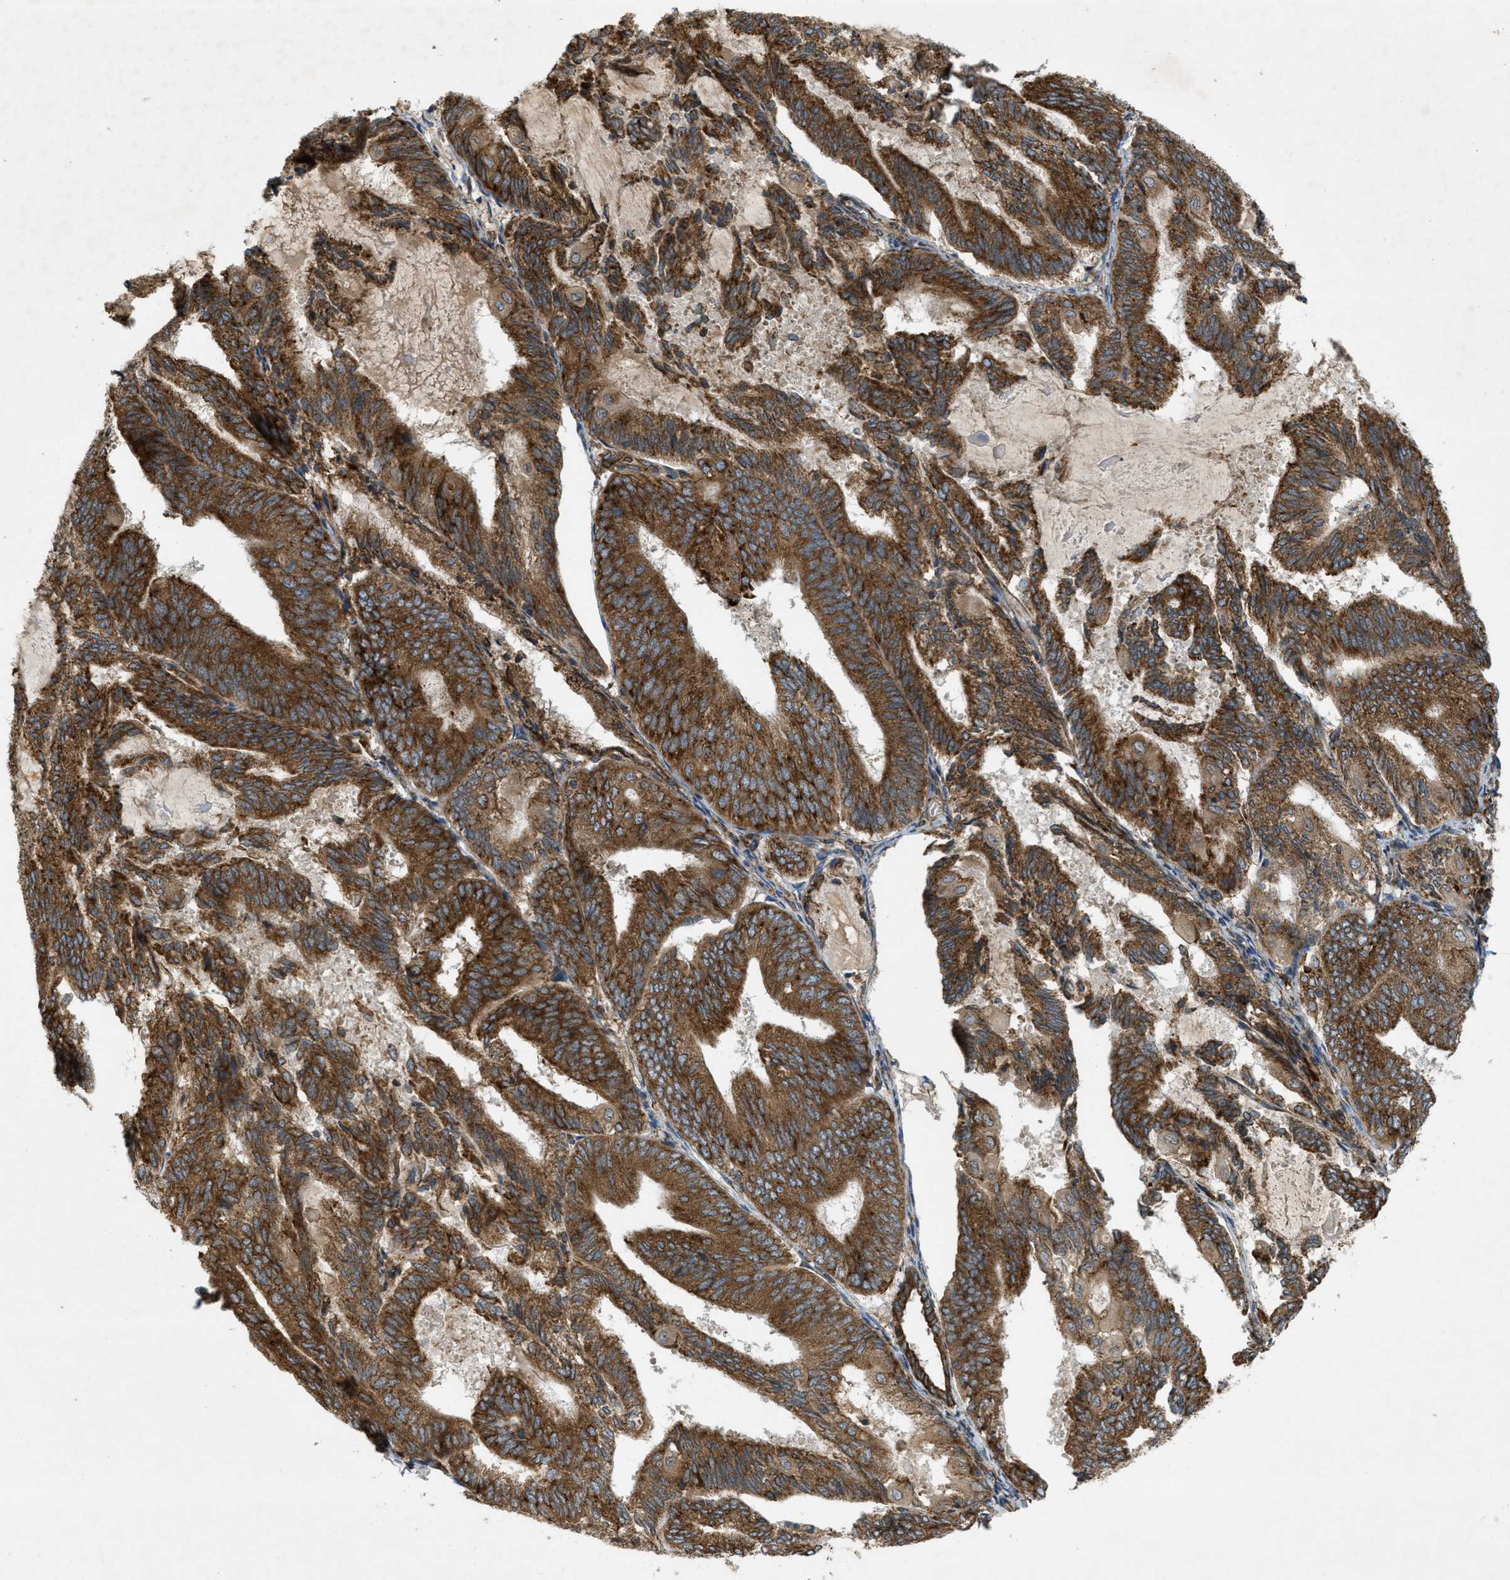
{"staining": {"intensity": "strong", "quantity": ">75%", "location": "cytoplasmic/membranous"}, "tissue": "endometrial cancer", "cell_type": "Tumor cells", "image_type": "cancer", "snomed": [{"axis": "morphology", "description": "Adenocarcinoma, NOS"}, {"axis": "topography", "description": "Endometrium"}], "caption": "Immunohistochemistry (IHC) staining of endometrial cancer, which shows high levels of strong cytoplasmic/membranous expression in approximately >75% of tumor cells indicating strong cytoplasmic/membranous protein positivity. The staining was performed using DAB (brown) for protein detection and nuclei were counterstained in hematoxylin (blue).", "gene": "PCDH18", "patient": {"sex": "female", "age": 81}}